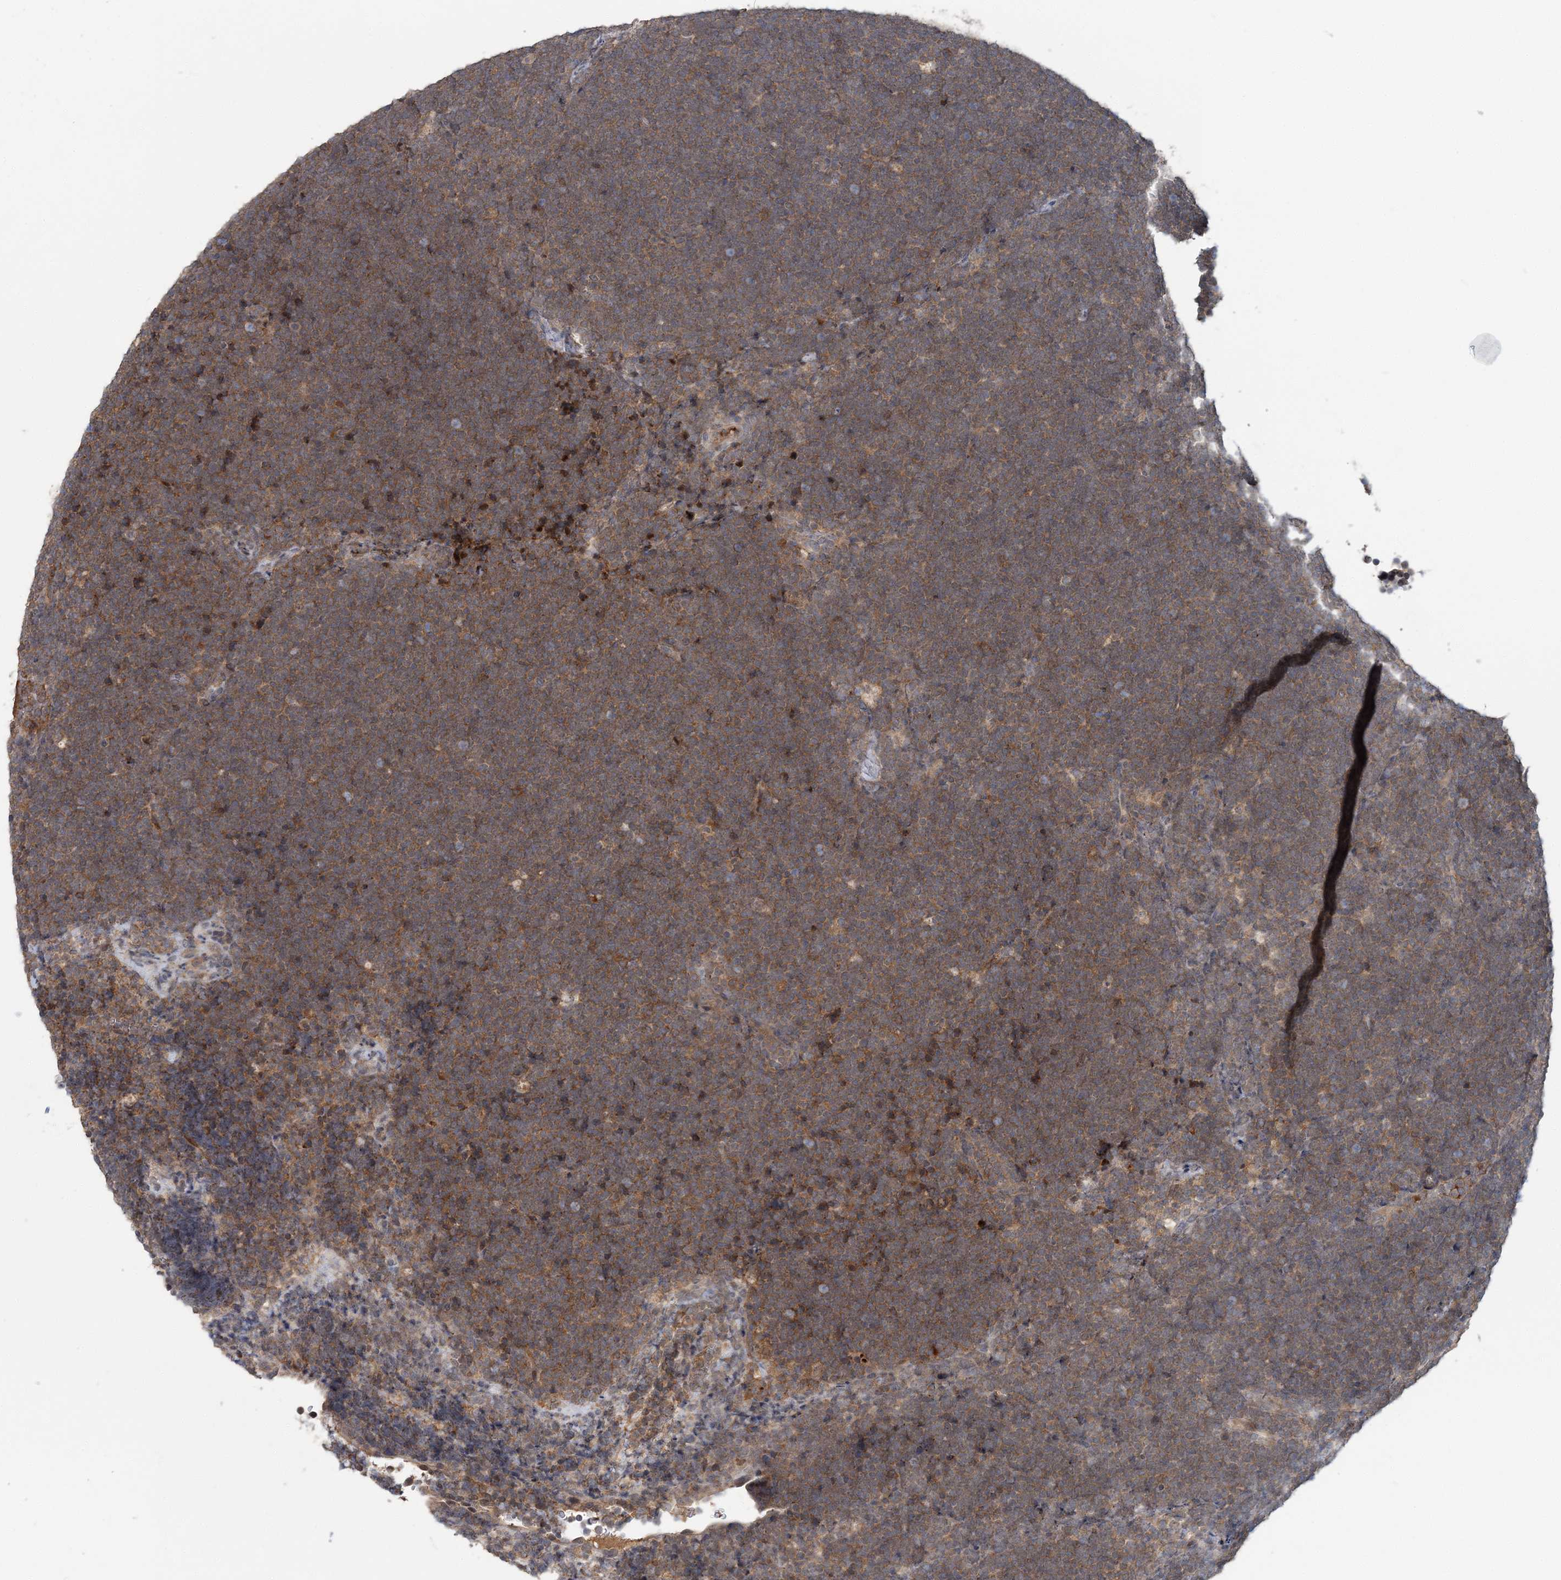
{"staining": {"intensity": "moderate", "quantity": ">75%", "location": "cytoplasmic/membranous"}, "tissue": "lymphoma", "cell_type": "Tumor cells", "image_type": "cancer", "snomed": [{"axis": "morphology", "description": "Malignant lymphoma, non-Hodgkin's type, High grade"}, {"axis": "topography", "description": "Lymph node"}], "caption": "The photomicrograph displays staining of high-grade malignant lymphoma, non-Hodgkin's type, revealing moderate cytoplasmic/membranous protein staining (brown color) within tumor cells. (DAB (3,3'-diaminobenzidine) = brown stain, brightfield microscopy at high magnification).", "gene": "RNF25", "patient": {"sex": "male", "age": 13}}